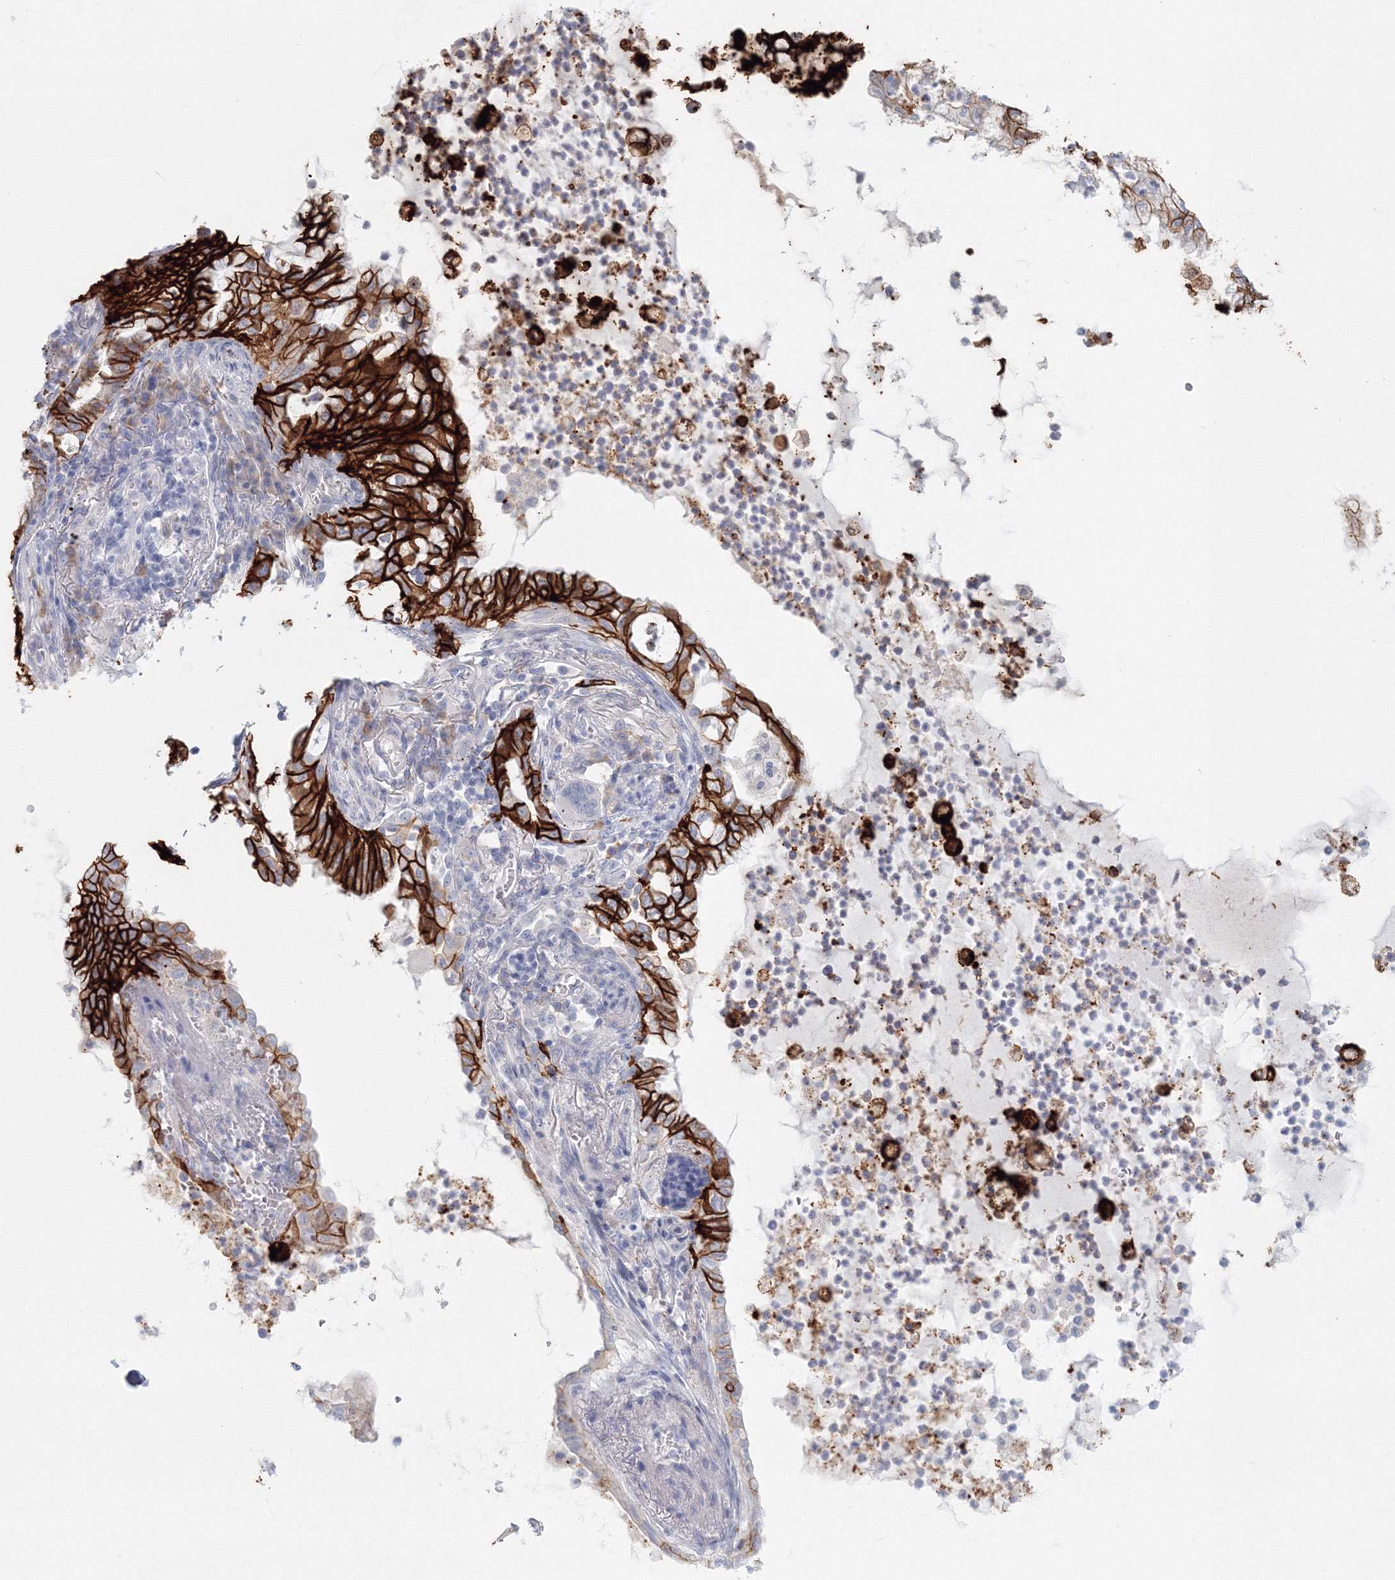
{"staining": {"intensity": "strong", "quantity": ">75%", "location": "cytoplasmic/membranous"}, "tissue": "lung cancer", "cell_type": "Tumor cells", "image_type": "cancer", "snomed": [{"axis": "morphology", "description": "Adenocarcinoma, NOS"}, {"axis": "topography", "description": "Lung"}], "caption": "This image exhibits lung cancer (adenocarcinoma) stained with IHC to label a protein in brown. The cytoplasmic/membranous of tumor cells show strong positivity for the protein. Nuclei are counter-stained blue.", "gene": "VSIG1", "patient": {"sex": "female", "age": 70}}